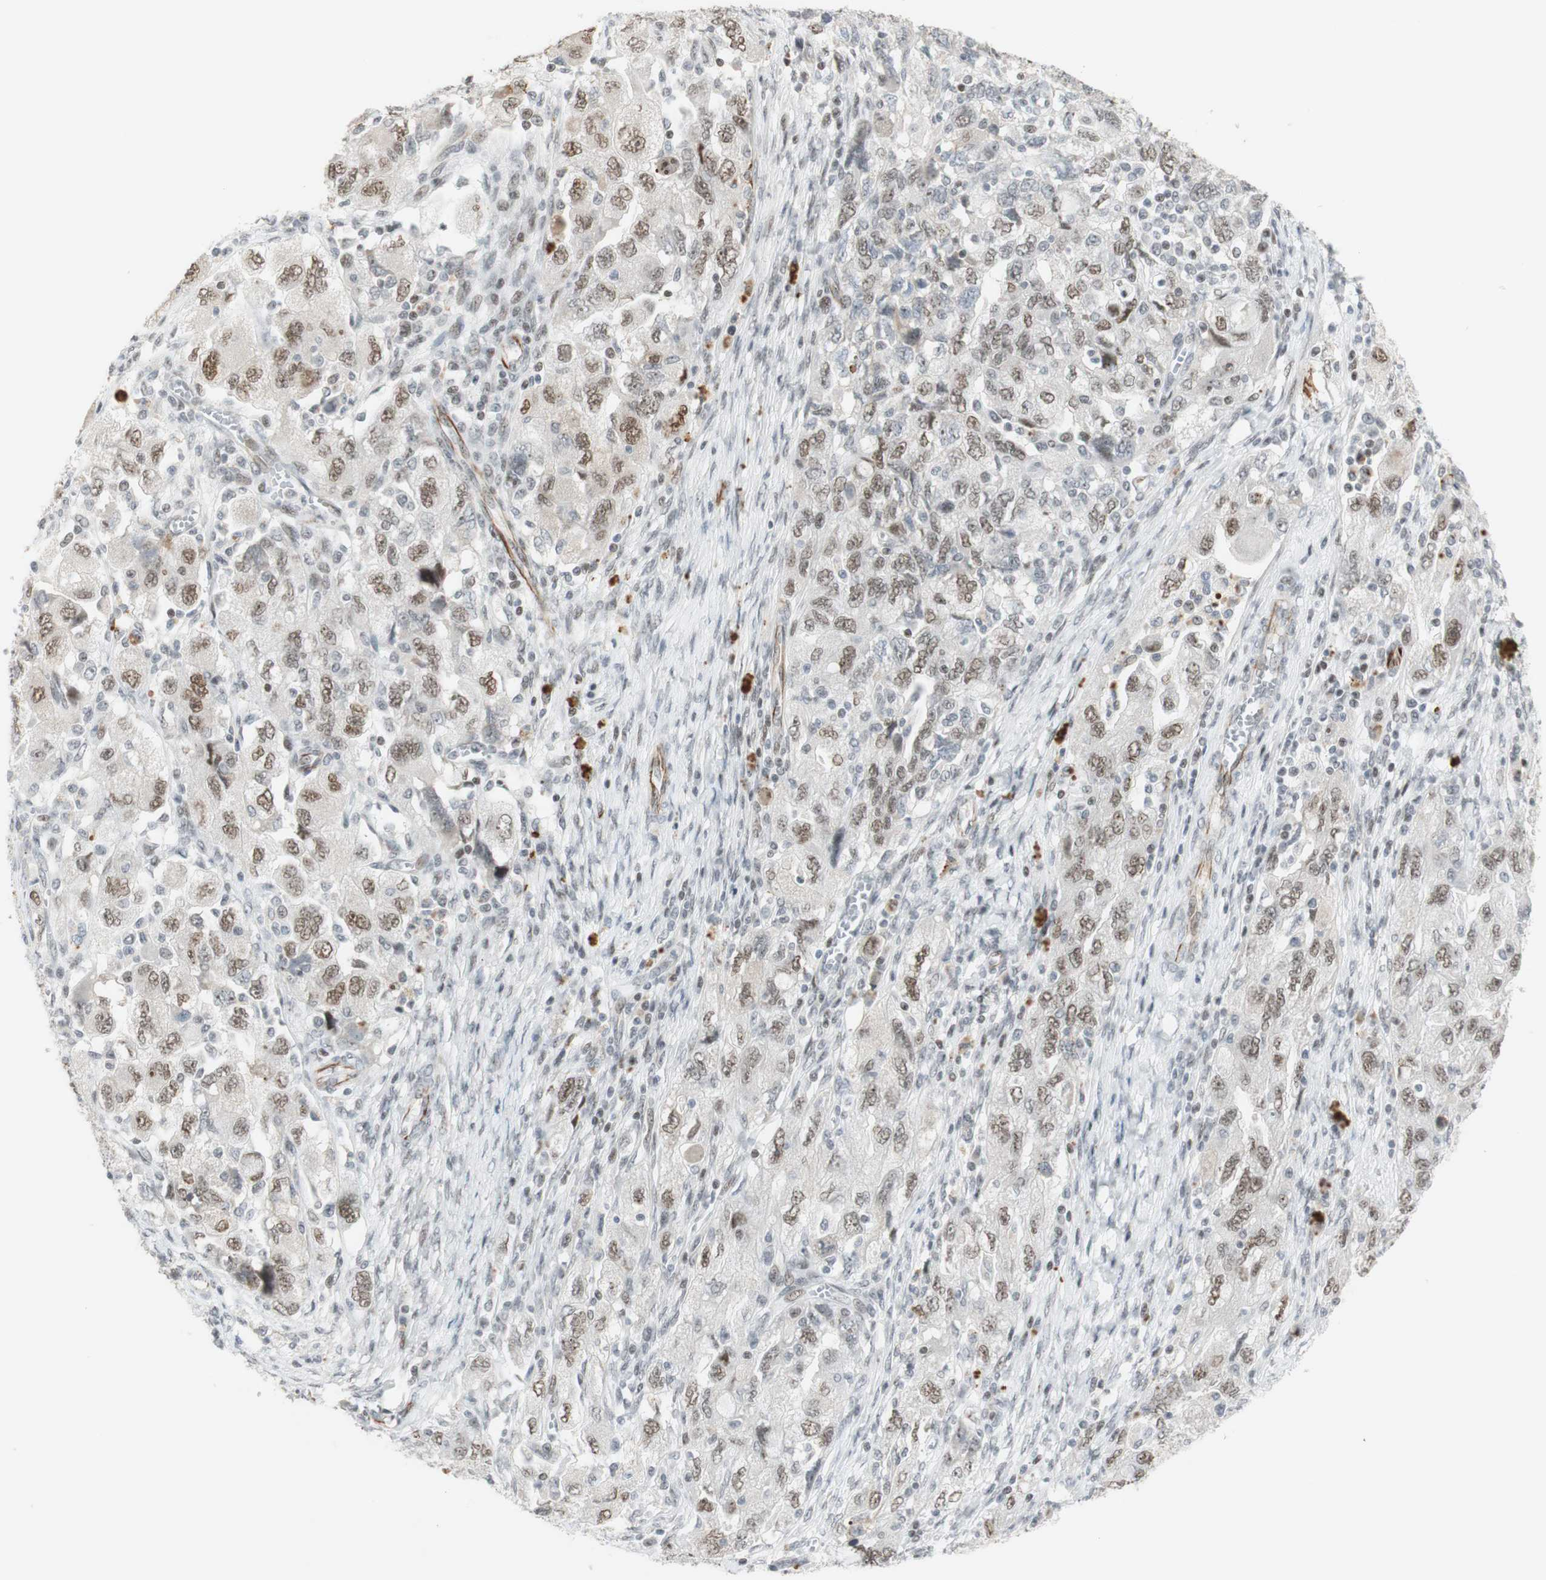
{"staining": {"intensity": "moderate", "quantity": ">75%", "location": "nuclear"}, "tissue": "ovarian cancer", "cell_type": "Tumor cells", "image_type": "cancer", "snomed": [{"axis": "morphology", "description": "Carcinoma, NOS"}, {"axis": "morphology", "description": "Cystadenocarcinoma, serous, NOS"}, {"axis": "topography", "description": "Ovary"}], "caption": "This is an image of IHC staining of ovarian cancer, which shows moderate staining in the nuclear of tumor cells.", "gene": "IRF1", "patient": {"sex": "female", "age": 69}}